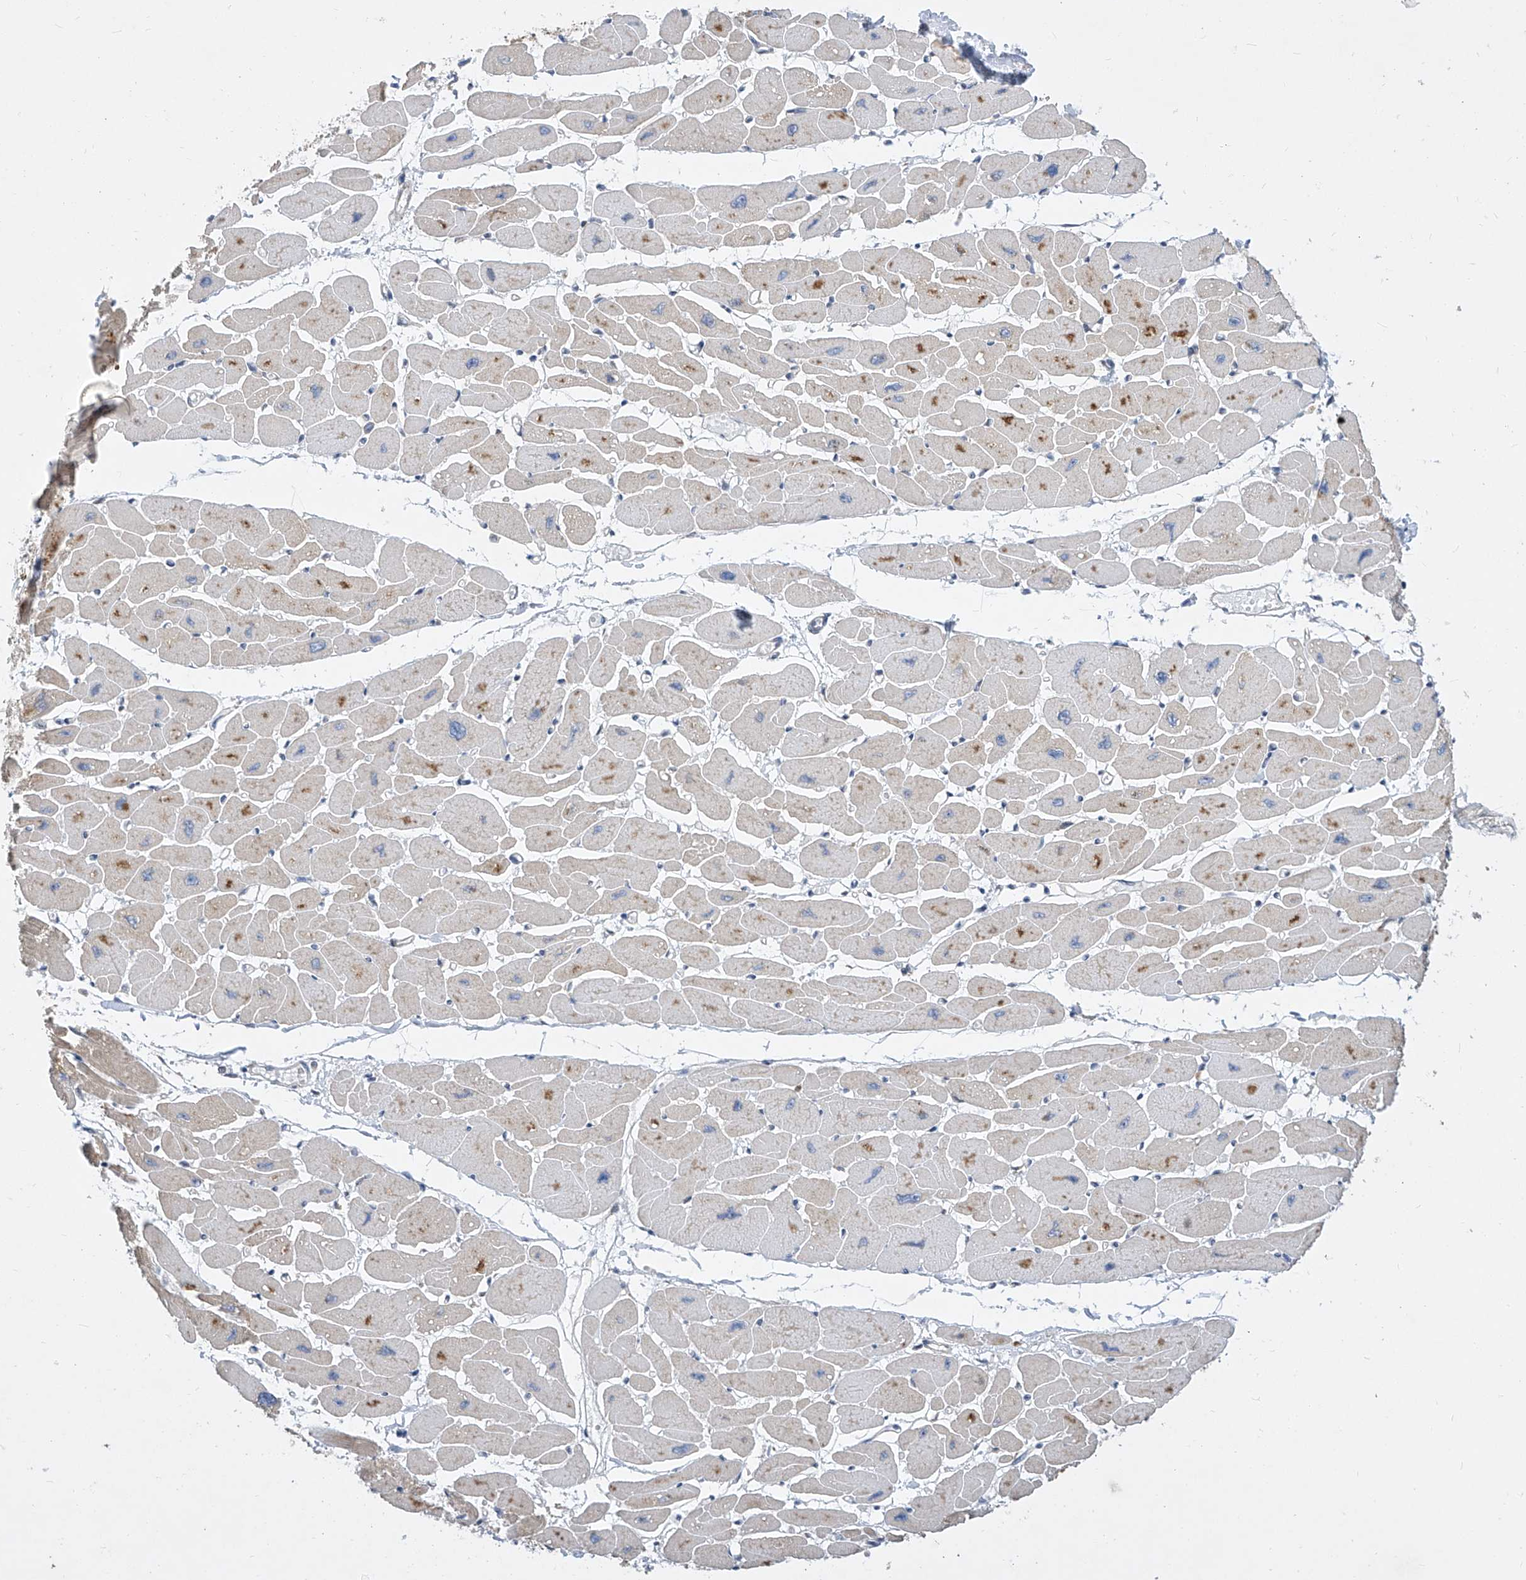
{"staining": {"intensity": "weak", "quantity": ">75%", "location": "cytoplasmic/membranous"}, "tissue": "heart muscle", "cell_type": "Cardiomyocytes", "image_type": "normal", "snomed": [{"axis": "morphology", "description": "Normal tissue, NOS"}, {"axis": "topography", "description": "Heart"}], "caption": "Immunohistochemistry (IHC) of normal human heart muscle displays low levels of weak cytoplasmic/membranous expression in approximately >75% of cardiomyocytes.", "gene": "CETN1", "patient": {"sex": "female", "age": 54}}